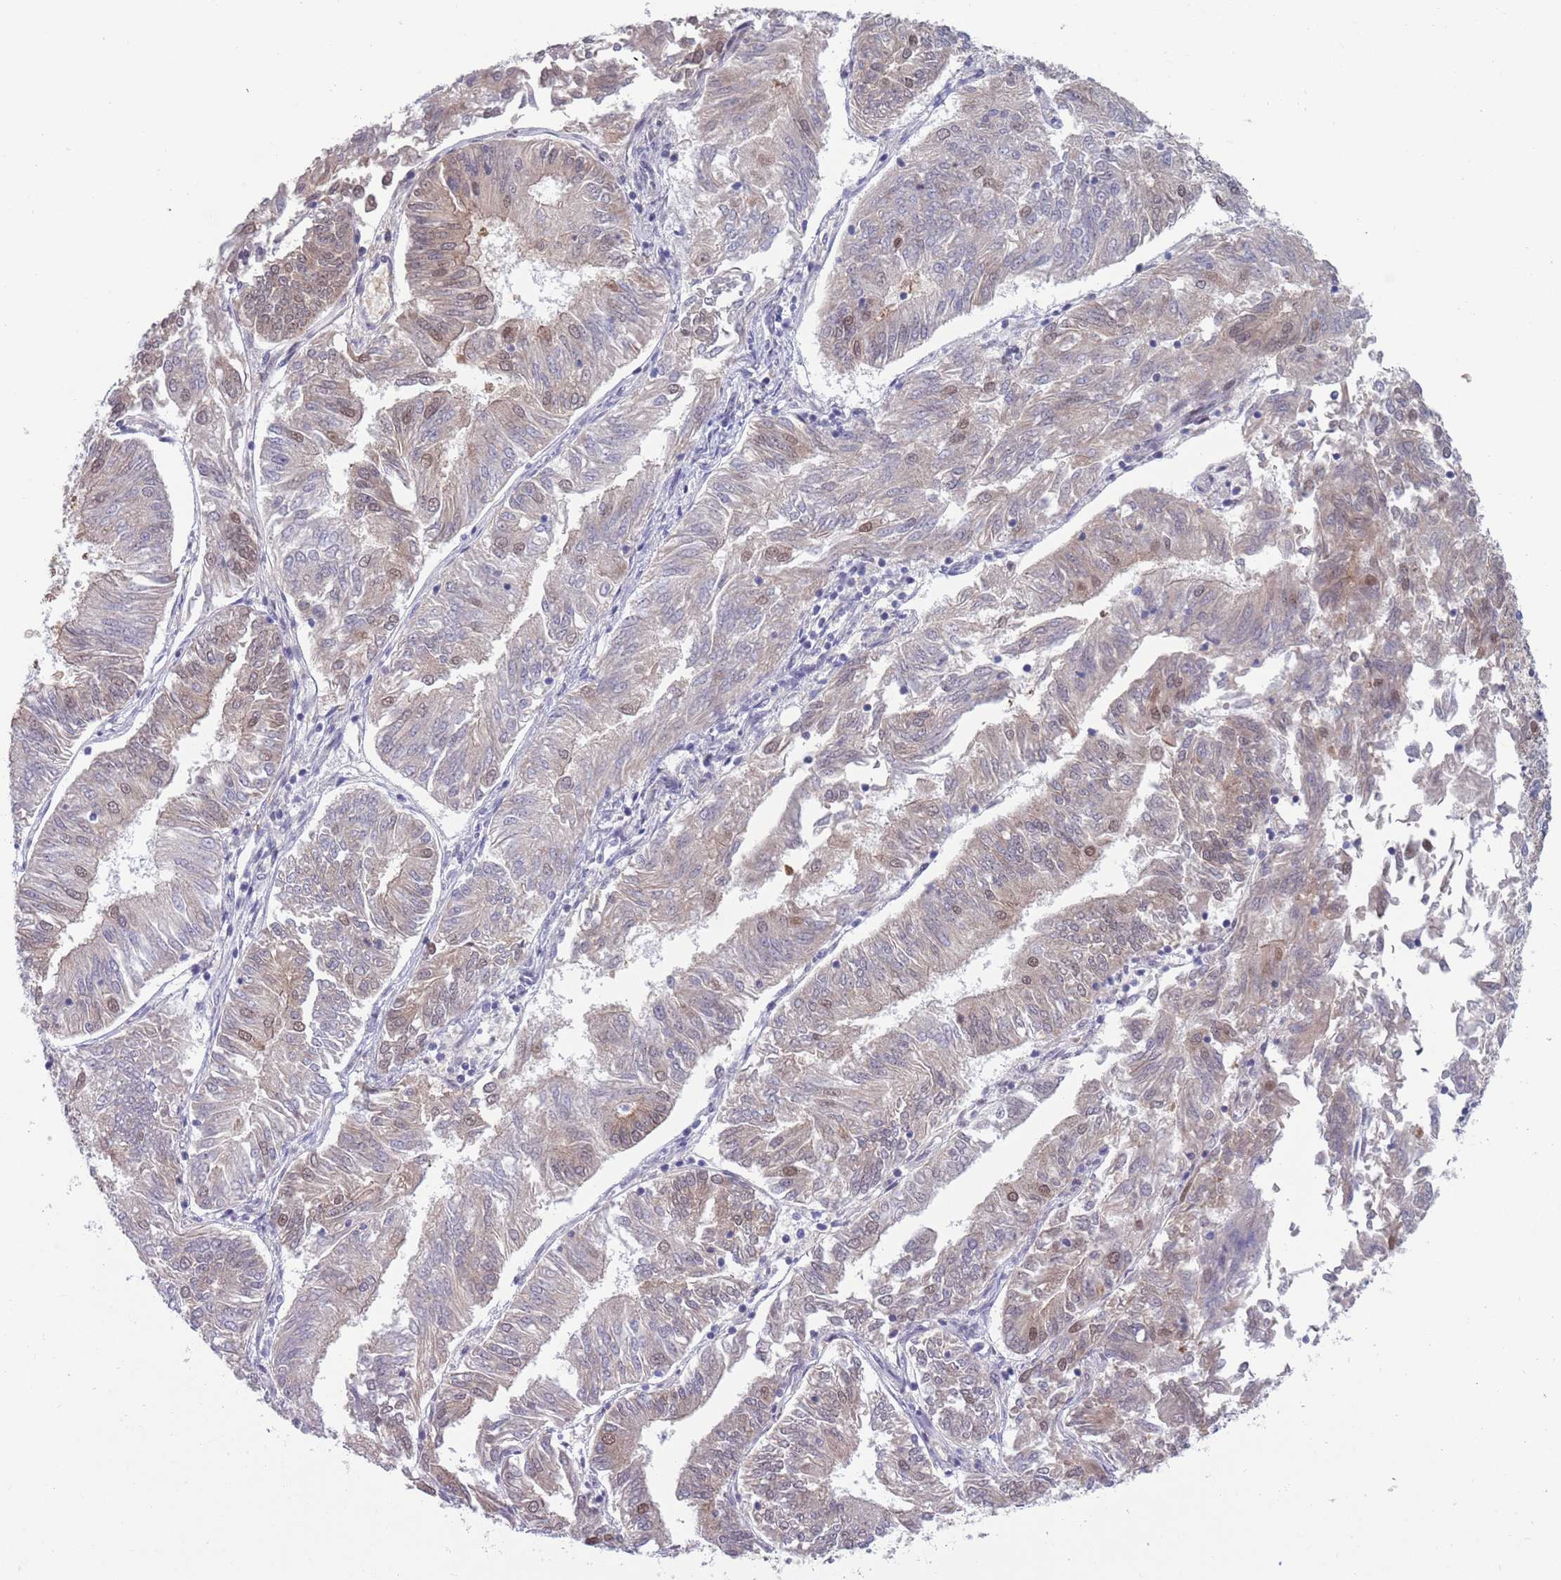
{"staining": {"intensity": "moderate", "quantity": "<25%", "location": "cytoplasmic/membranous,nuclear"}, "tissue": "endometrial cancer", "cell_type": "Tumor cells", "image_type": "cancer", "snomed": [{"axis": "morphology", "description": "Adenocarcinoma, NOS"}, {"axis": "topography", "description": "Endometrium"}], "caption": "Immunohistochemistry (IHC) of endometrial adenocarcinoma exhibits low levels of moderate cytoplasmic/membranous and nuclear expression in about <25% of tumor cells. (DAB (3,3'-diaminobenzidine) = brown stain, brightfield microscopy at high magnification).", "gene": "CLNS1A", "patient": {"sex": "female", "age": 58}}